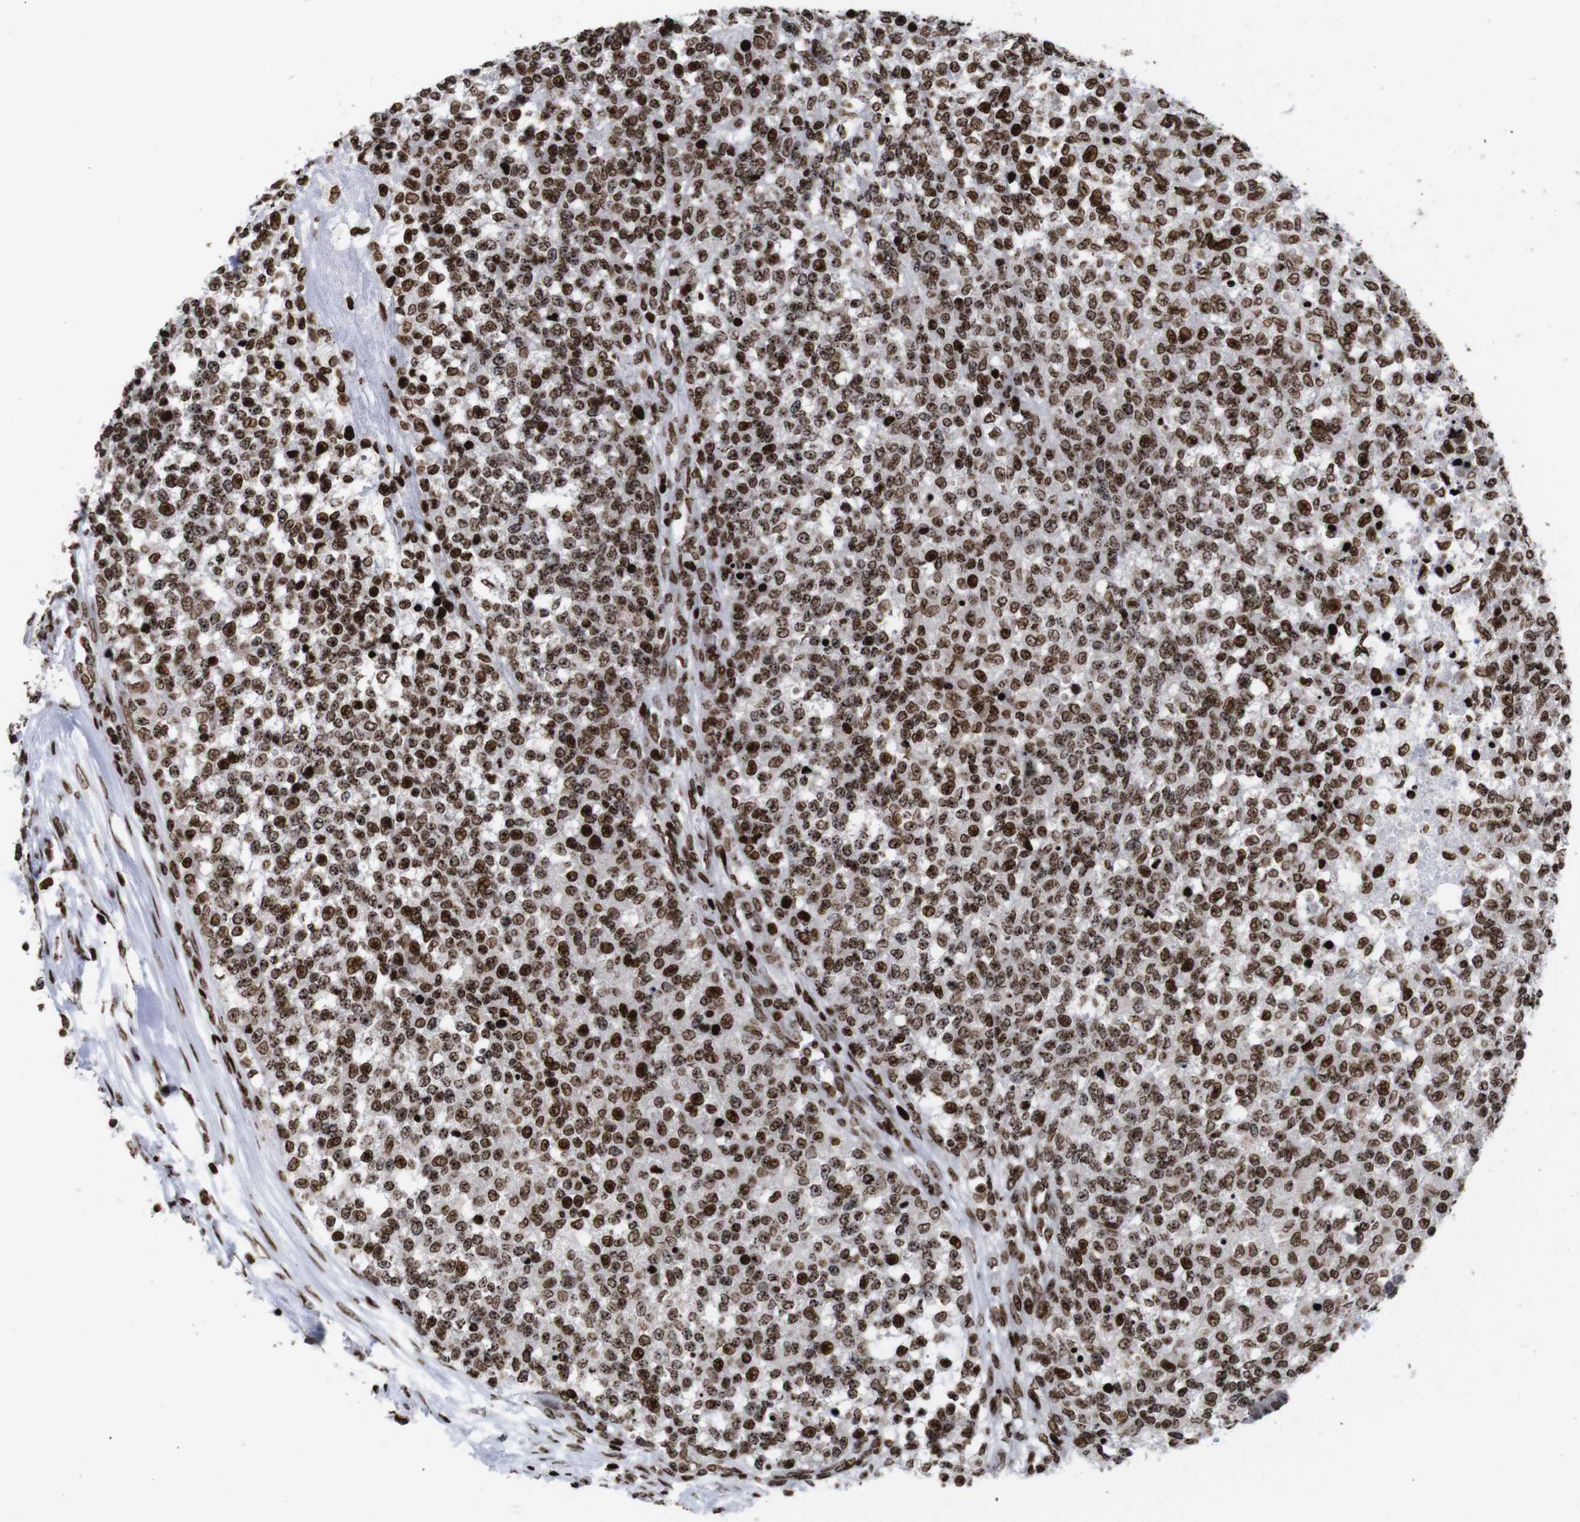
{"staining": {"intensity": "strong", "quantity": ">75%", "location": "cytoplasmic/membranous,nuclear"}, "tissue": "testis cancer", "cell_type": "Tumor cells", "image_type": "cancer", "snomed": [{"axis": "morphology", "description": "Seminoma, NOS"}, {"axis": "topography", "description": "Testis"}], "caption": "Brown immunohistochemical staining in testis cancer (seminoma) demonstrates strong cytoplasmic/membranous and nuclear positivity in about >75% of tumor cells.", "gene": "H1-4", "patient": {"sex": "male", "age": 59}}